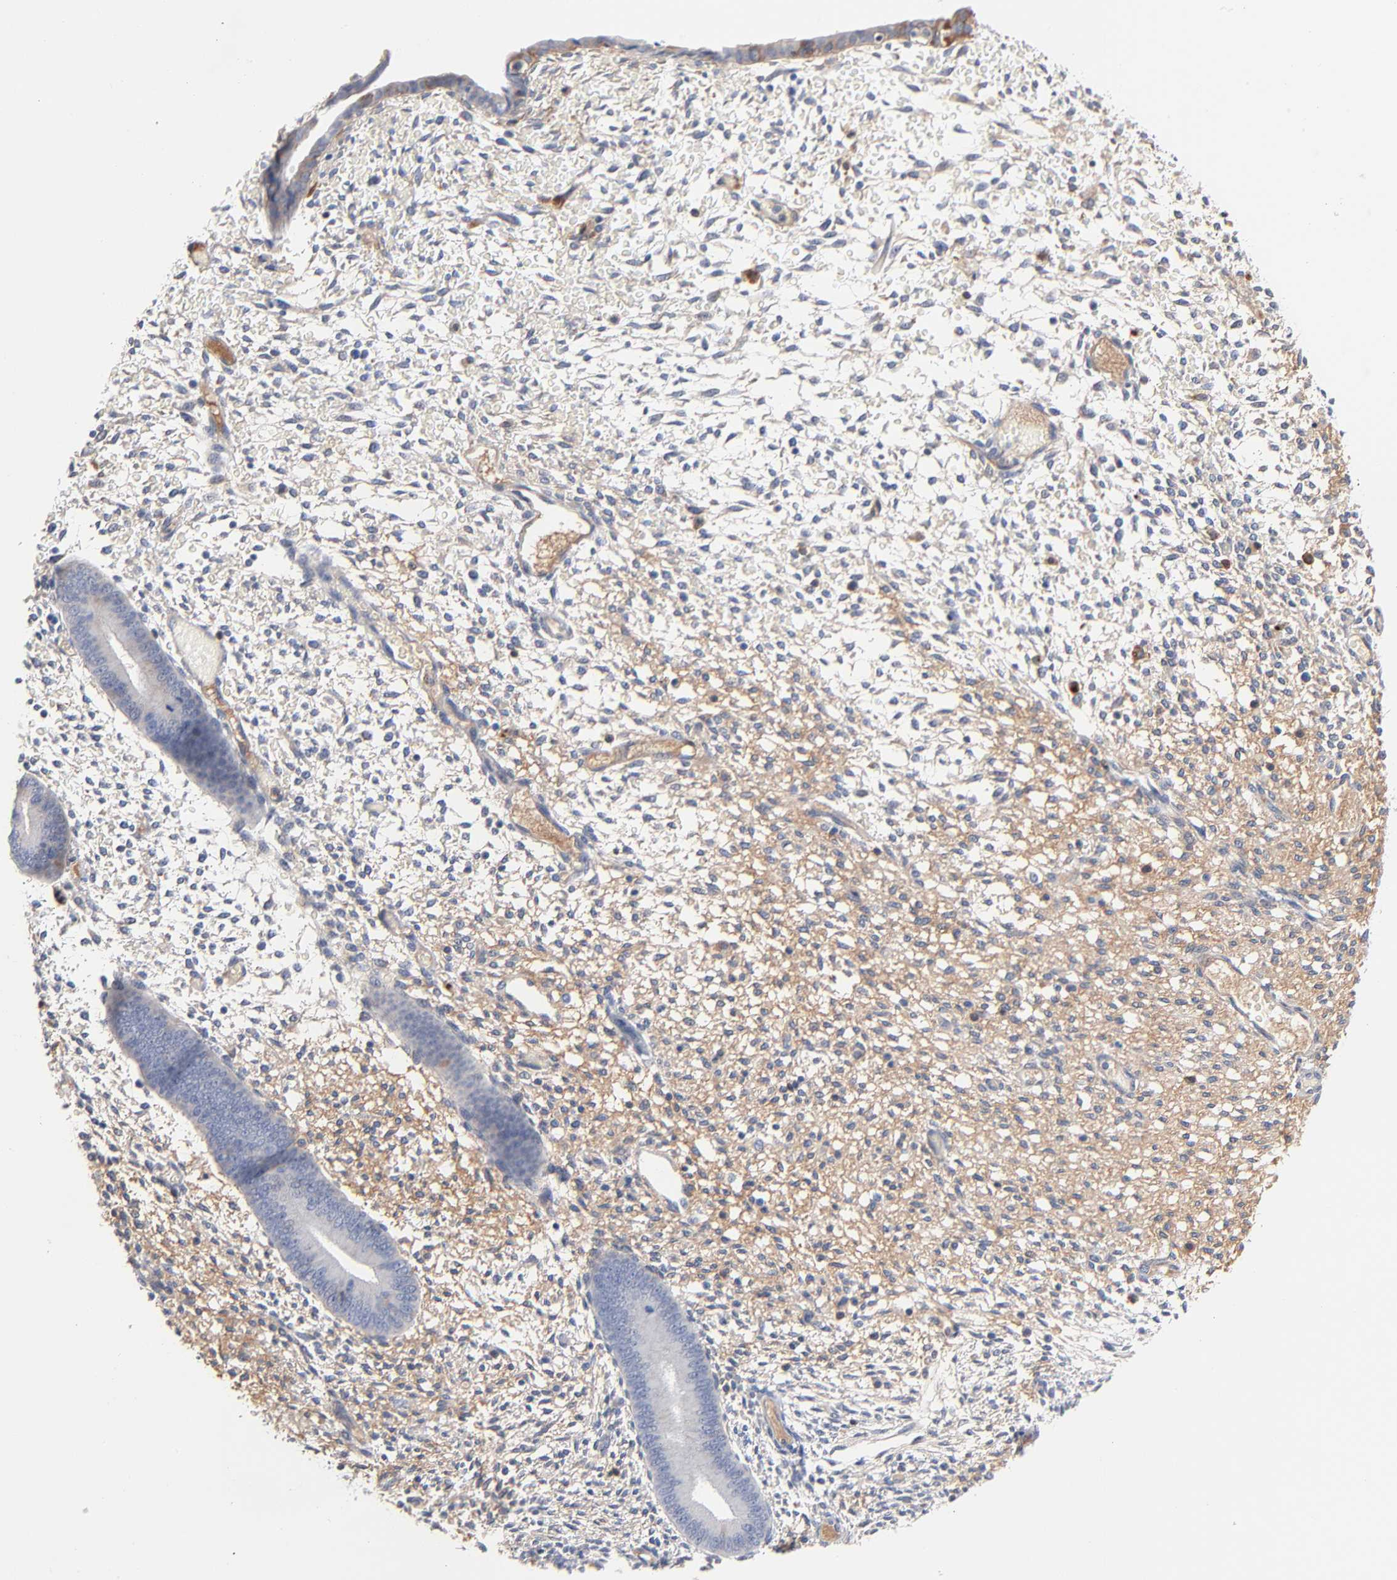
{"staining": {"intensity": "weak", "quantity": "25%-75%", "location": "cytoplasmic/membranous"}, "tissue": "endometrium", "cell_type": "Cells in endometrial stroma", "image_type": "normal", "snomed": [{"axis": "morphology", "description": "Normal tissue, NOS"}, {"axis": "topography", "description": "Endometrium"}], "caption": "Cells in endometrial stroma demonstrate low levels of weak cytoplasmic/membranous expression in approximately 25%-75% of cells in unremarkable endometrium. The protein is shown in brown color, while the nuclei are stained blue.", "gene": "SERPINA4", "patient": {"sex": "female", "age": 42}}